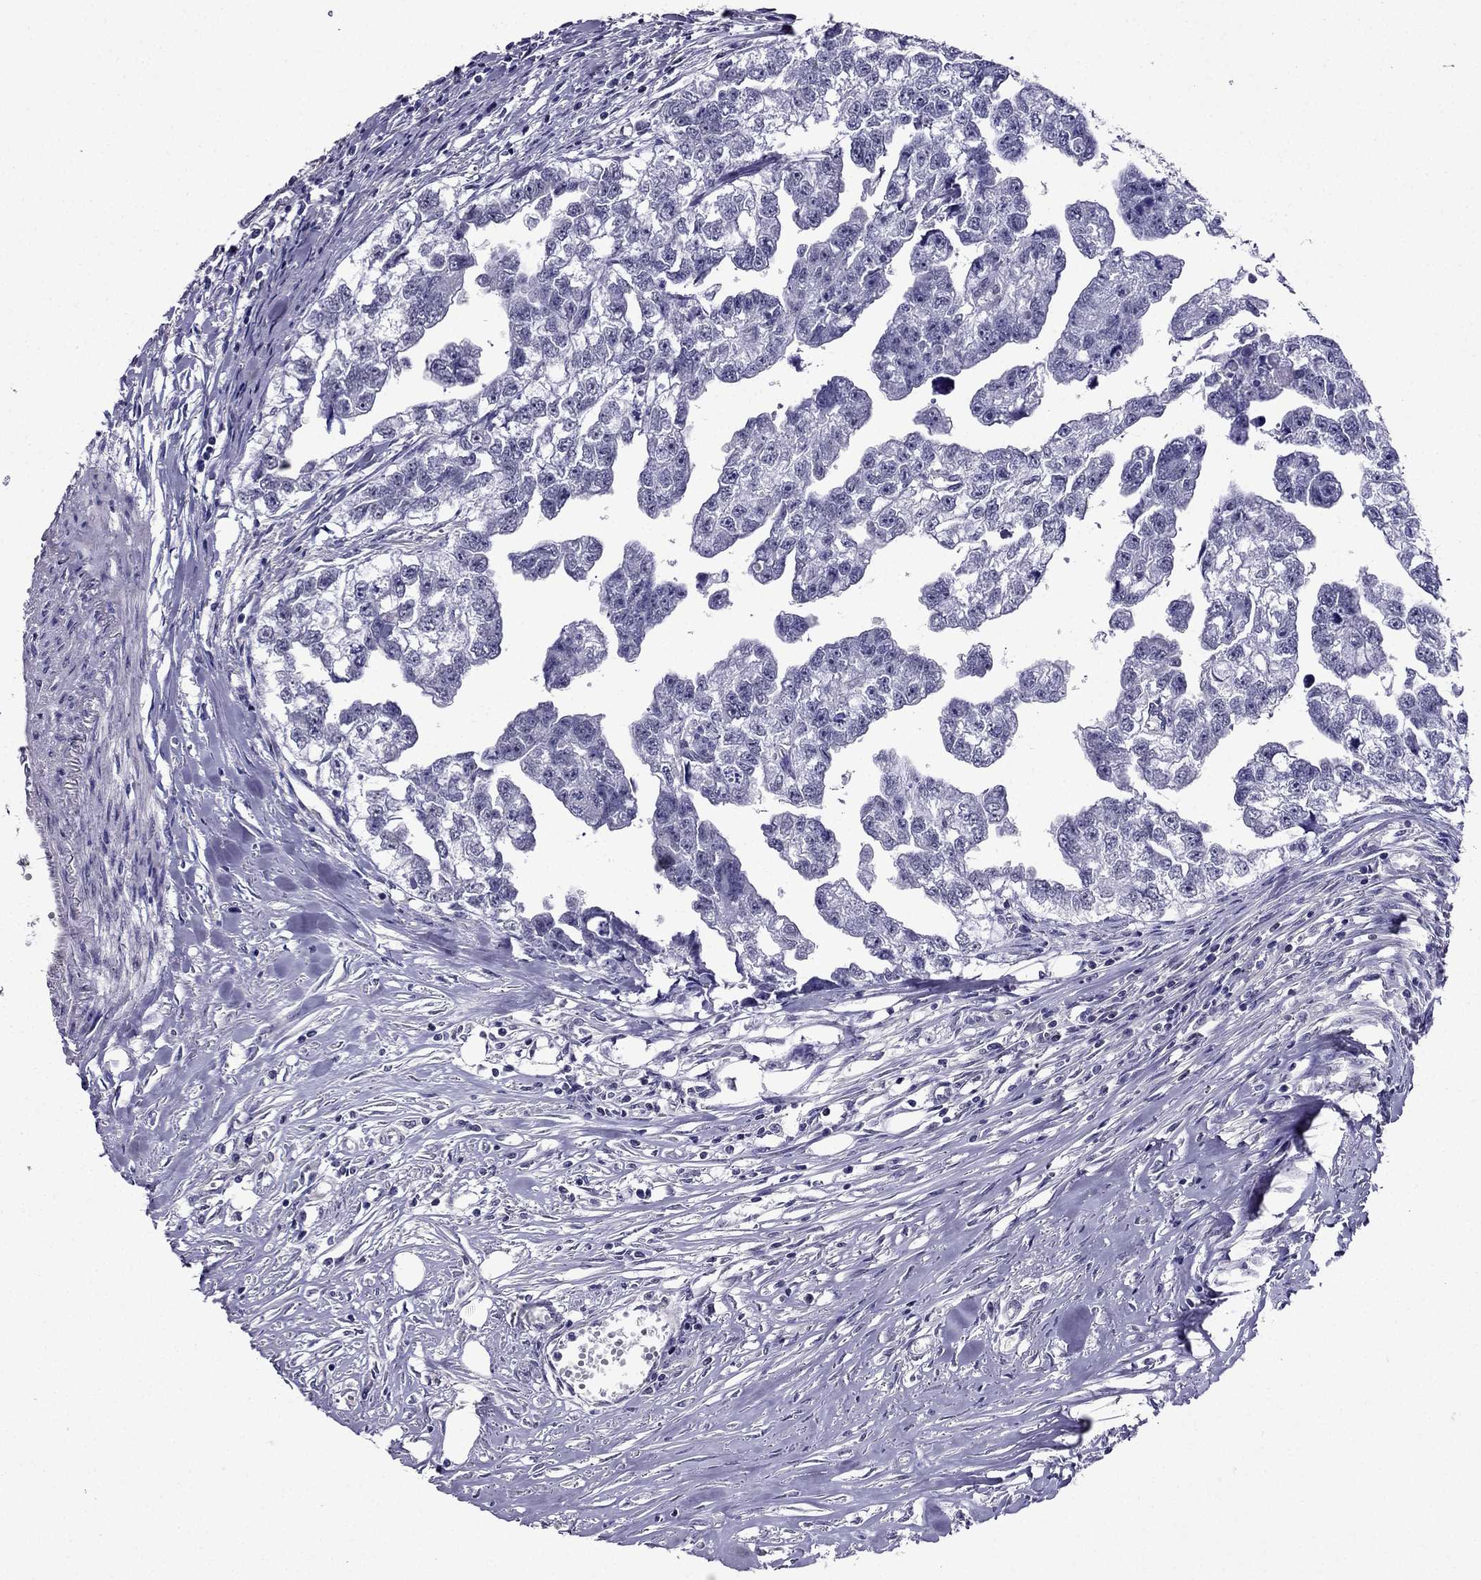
{"staining": {"intensity": "negative", "quantity": "none", "location": "none"}, "tissue": "testis cancer", "cell_type": "Tumor cells", "image_type": "cancer", "snomed": [{"axis": "morphology", "description": "Carcinoma, Embryonal, NOS"}, {"axis": "morphology", "description": "Teratoma, malignant, NOS"}, {"axis": "topography", "description": "Testis"}], "caption": "IHC micrograph of human testis cancer (malignant teratoma) stained for a protein (brown), which shows no staining in tumor cells. Brightfield microscopy of IHC stained with DAB (3,3'-diaminobenzidine) (brown) and hematoxylin (blue), captured at high magnification.", "gene": "AAK1", "patient": {"sex": "male", "age": 44}}